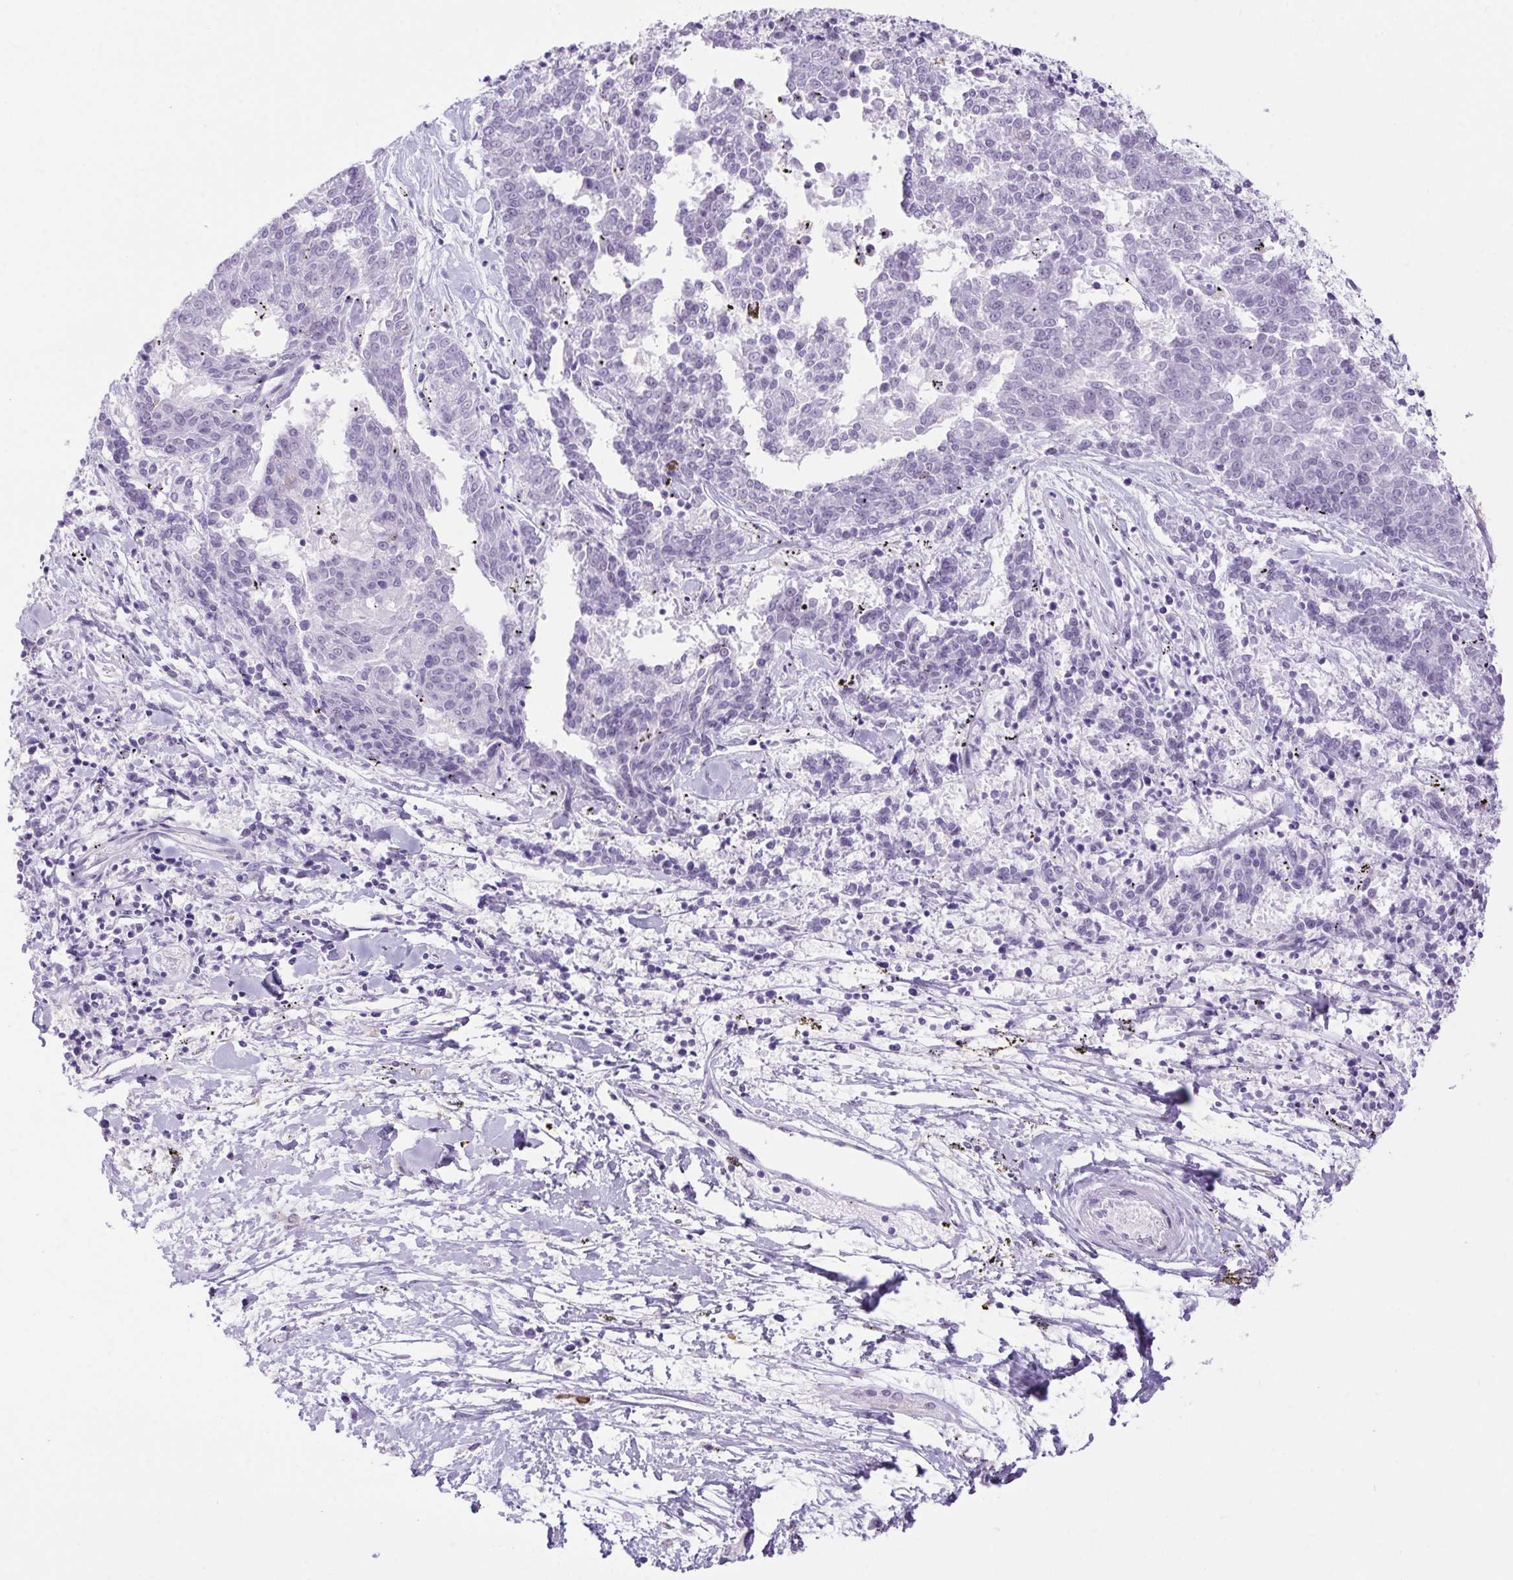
{"staining": {"intensity": "negative", "quantity": "none", "location": "none"}, "tissue": "melanoma", "cell_type": "Tumor cells", "image_type": "cancer", "snomed": [{"axis": "morphology", "description": "Malignant melanoma, NOS"}, {"axis": "topography", "description": "Skin"}], "caption": "Immunohistochemistry micrograph of neoplastic tissue: human malignant melanoma stained with DAB (3,3'-diaminobenzidine) demonstrates no significant protein positivity in tumor cells. (DAB IHC visualized using brightfield microscopy, high magnification).", "gene": "ERP27", "patient": {"sex": "female", "age": 72}}